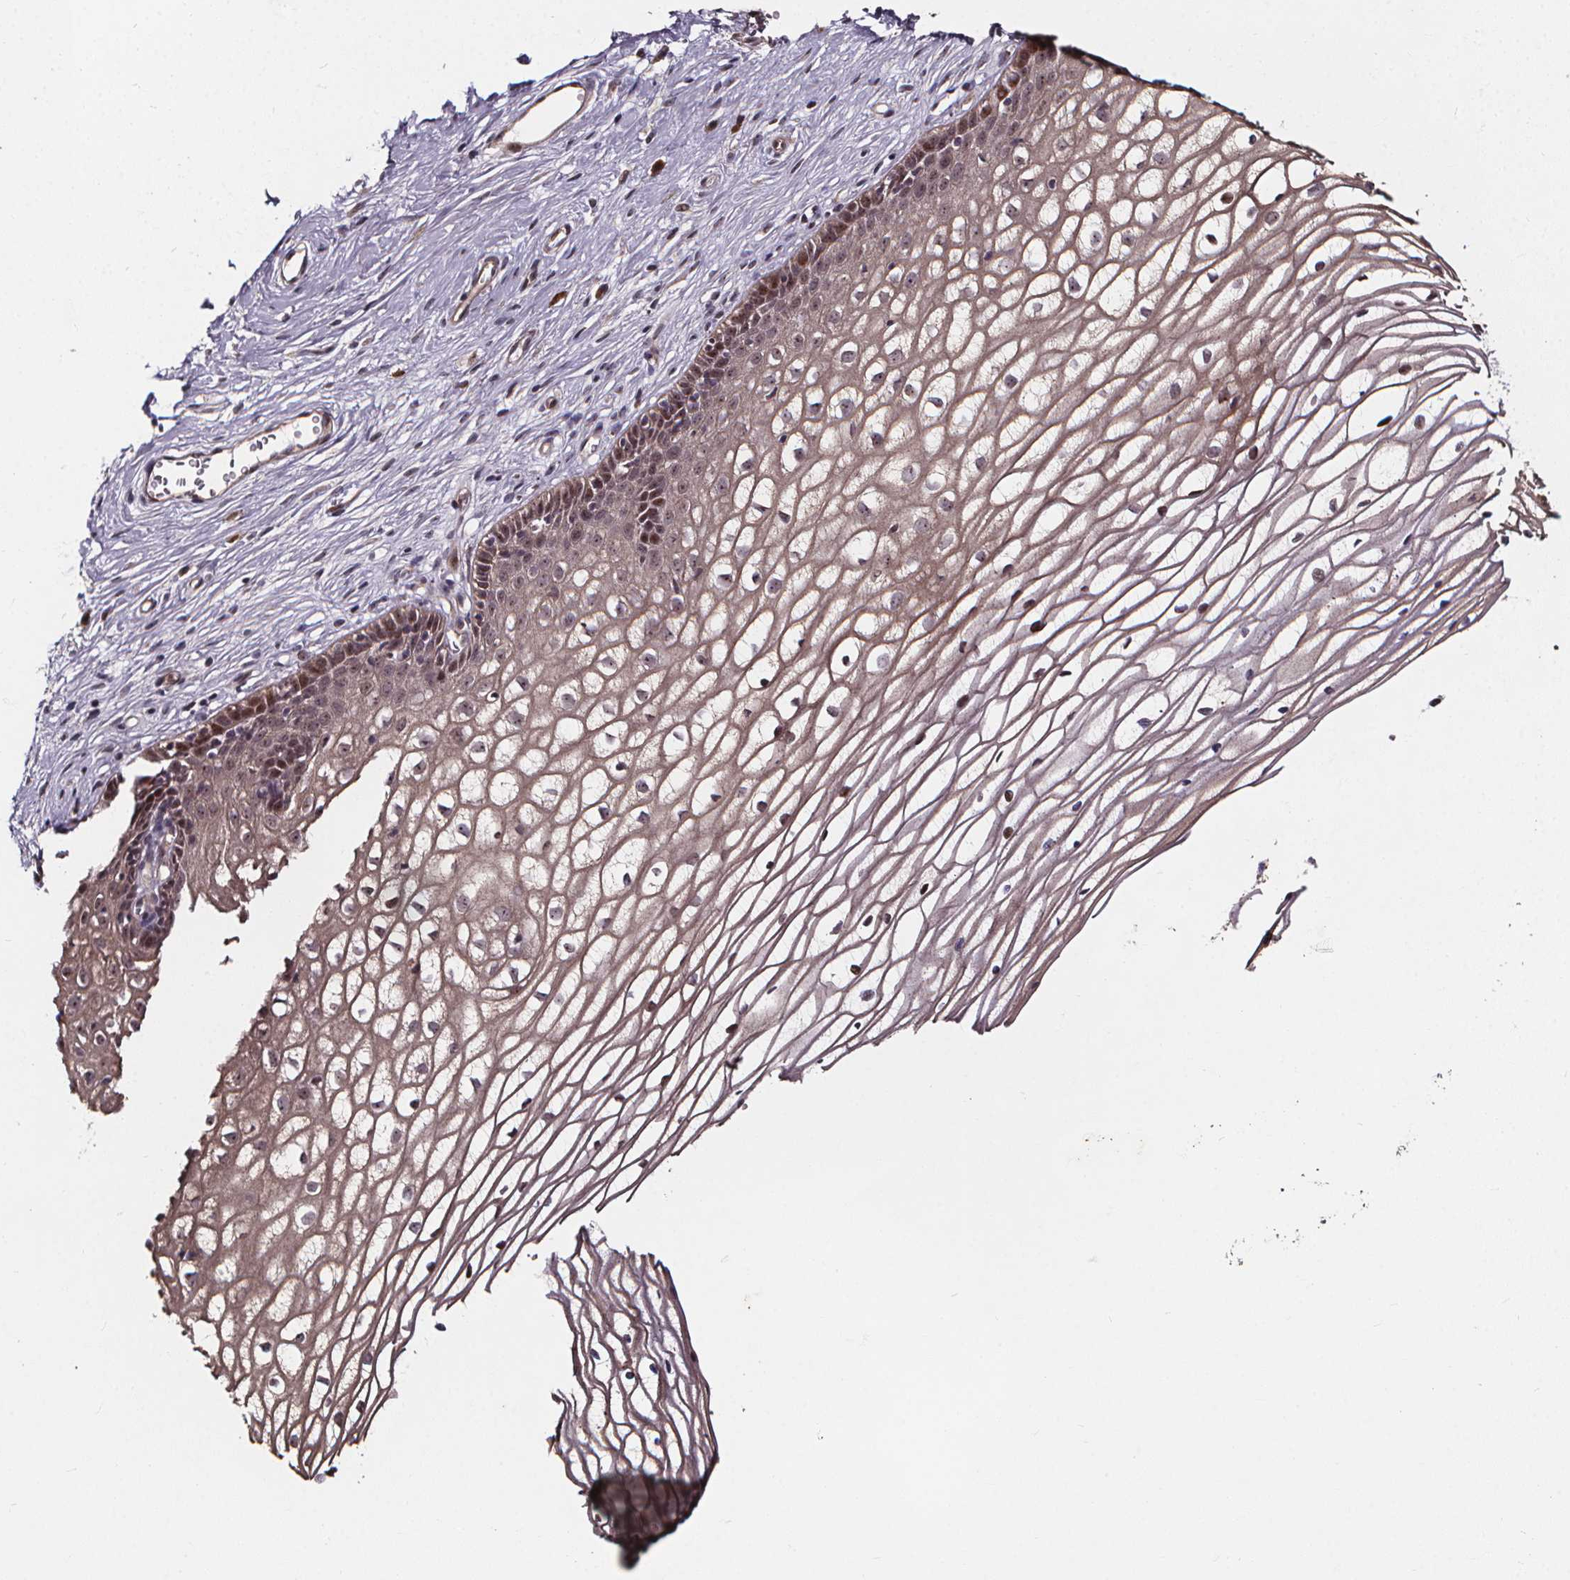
{"staining": {"intensity": "weak", "quantity": "<25%", "location": "cytoplasmic/membranous"}, "tissue": "cervix", "cell_type": "Glandular cells", "image_type": "normal", "snomed": [{"axis": "morphology", "description": "Normal tissue, NOS"}, {"axis": "topography", "description": "Cervix"}], "caption": "Glandular cells are negative for brown protein staining in normal cervix. Brightfield microscopy of immunohistochemistry stained with DAB (3,3'-diaminobenzidine) (brown) and hematoxylin (blue), captured at high magnification.", "gene": "DDIT3", "patient": {"sex": "female", "age": 40}}